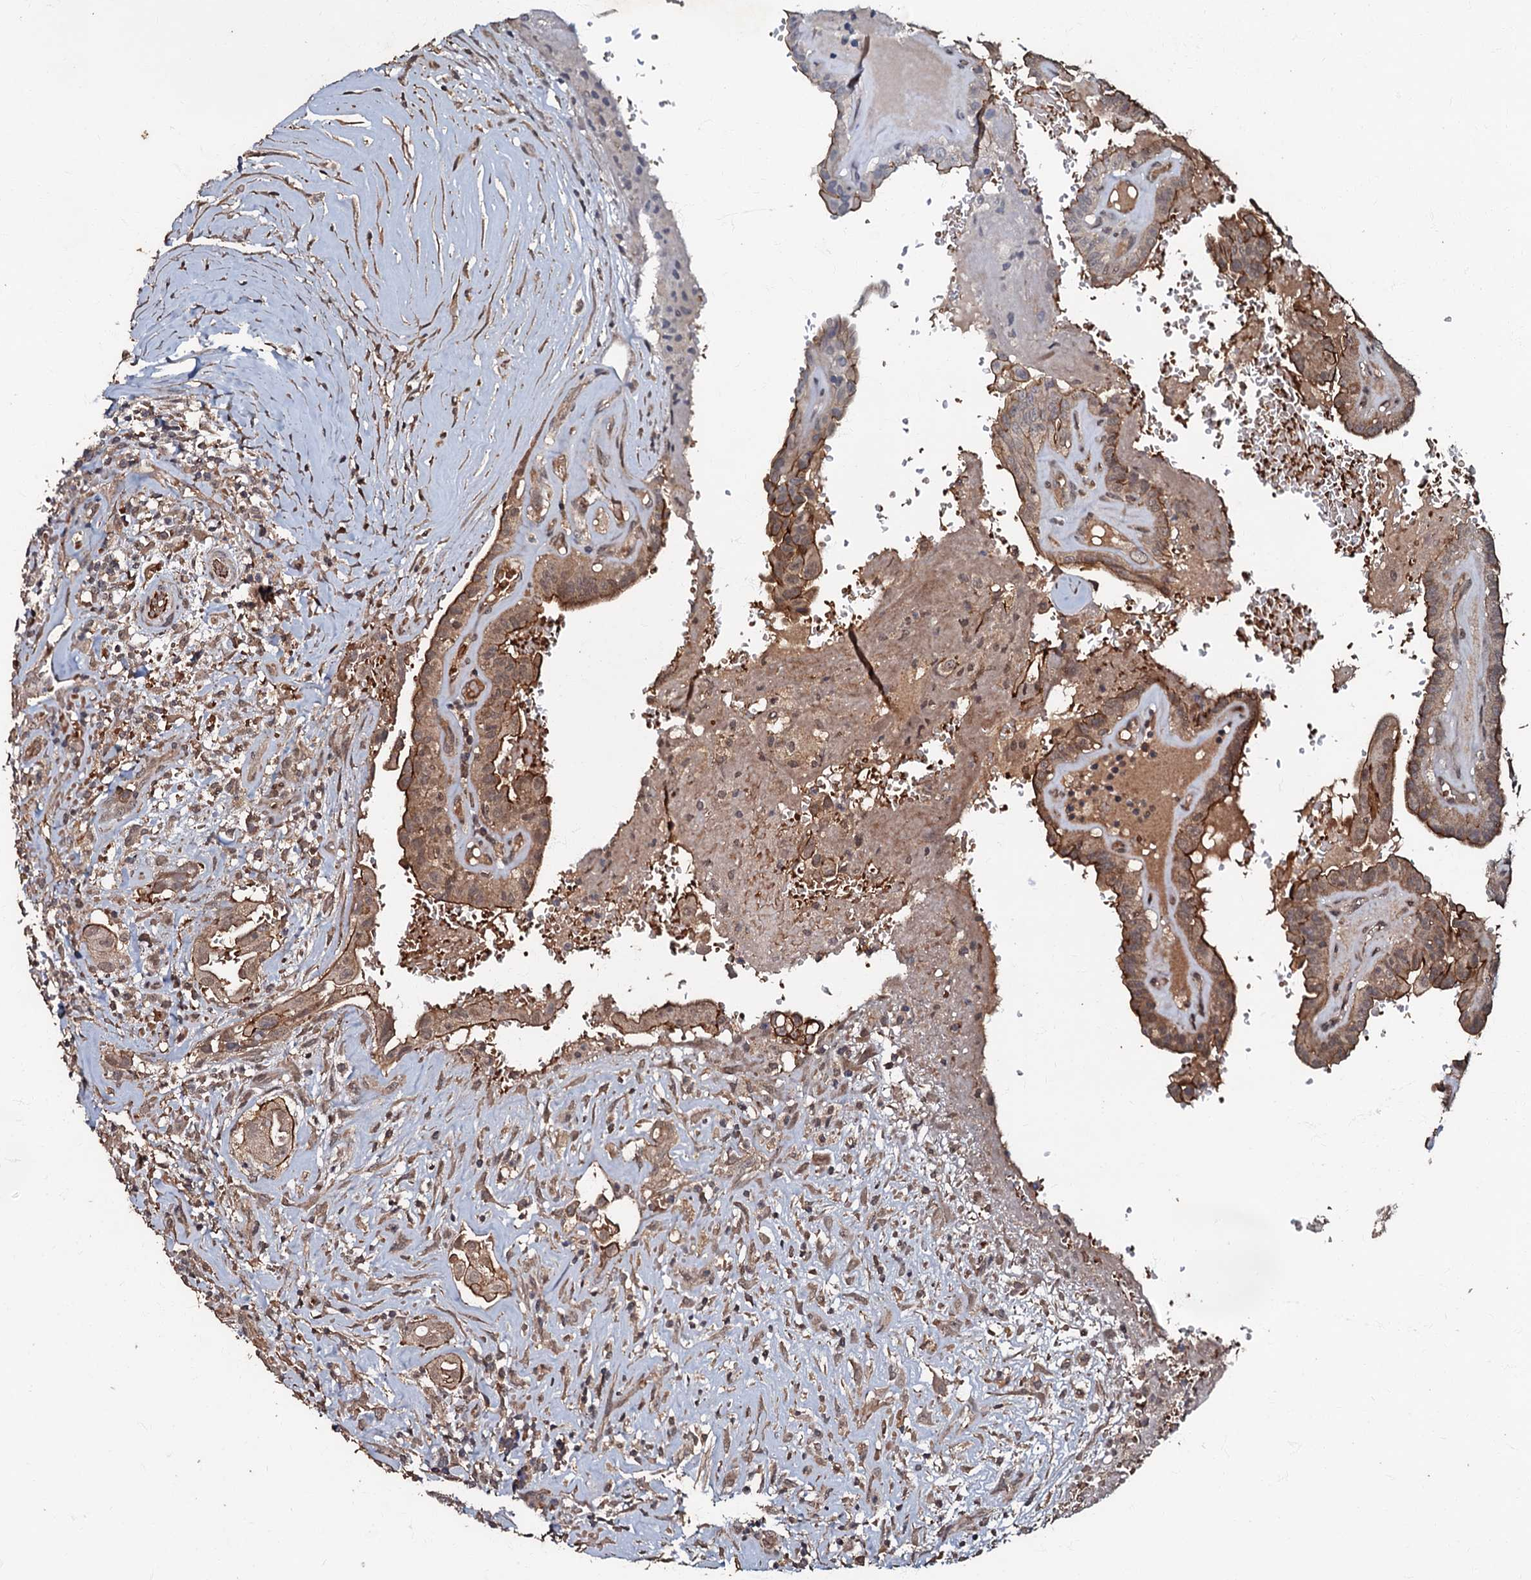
{"staining": {"intensity": "moderate", "quantity": ">75%", "location": "cytoplasmic/membranous"}, "tissue": "thyroid cancer", "cell_type": "Tumor cells", "image_type": "cancer", "snomed": [{"axis": "morphology", "description": "Papillary adenocarcinoma, NOS"}, {"axis": "topography", "description": "Thyroid gland"}], "caption": "Immunohistochemical staining of human thyroid papillary adenocarcinoma exhibits moderate cytoplasmic/membranous protein expression in approximately >75% of tumor cells.", "gene": "MANSC4", "patient": {"sex": "male", "age": 77}}